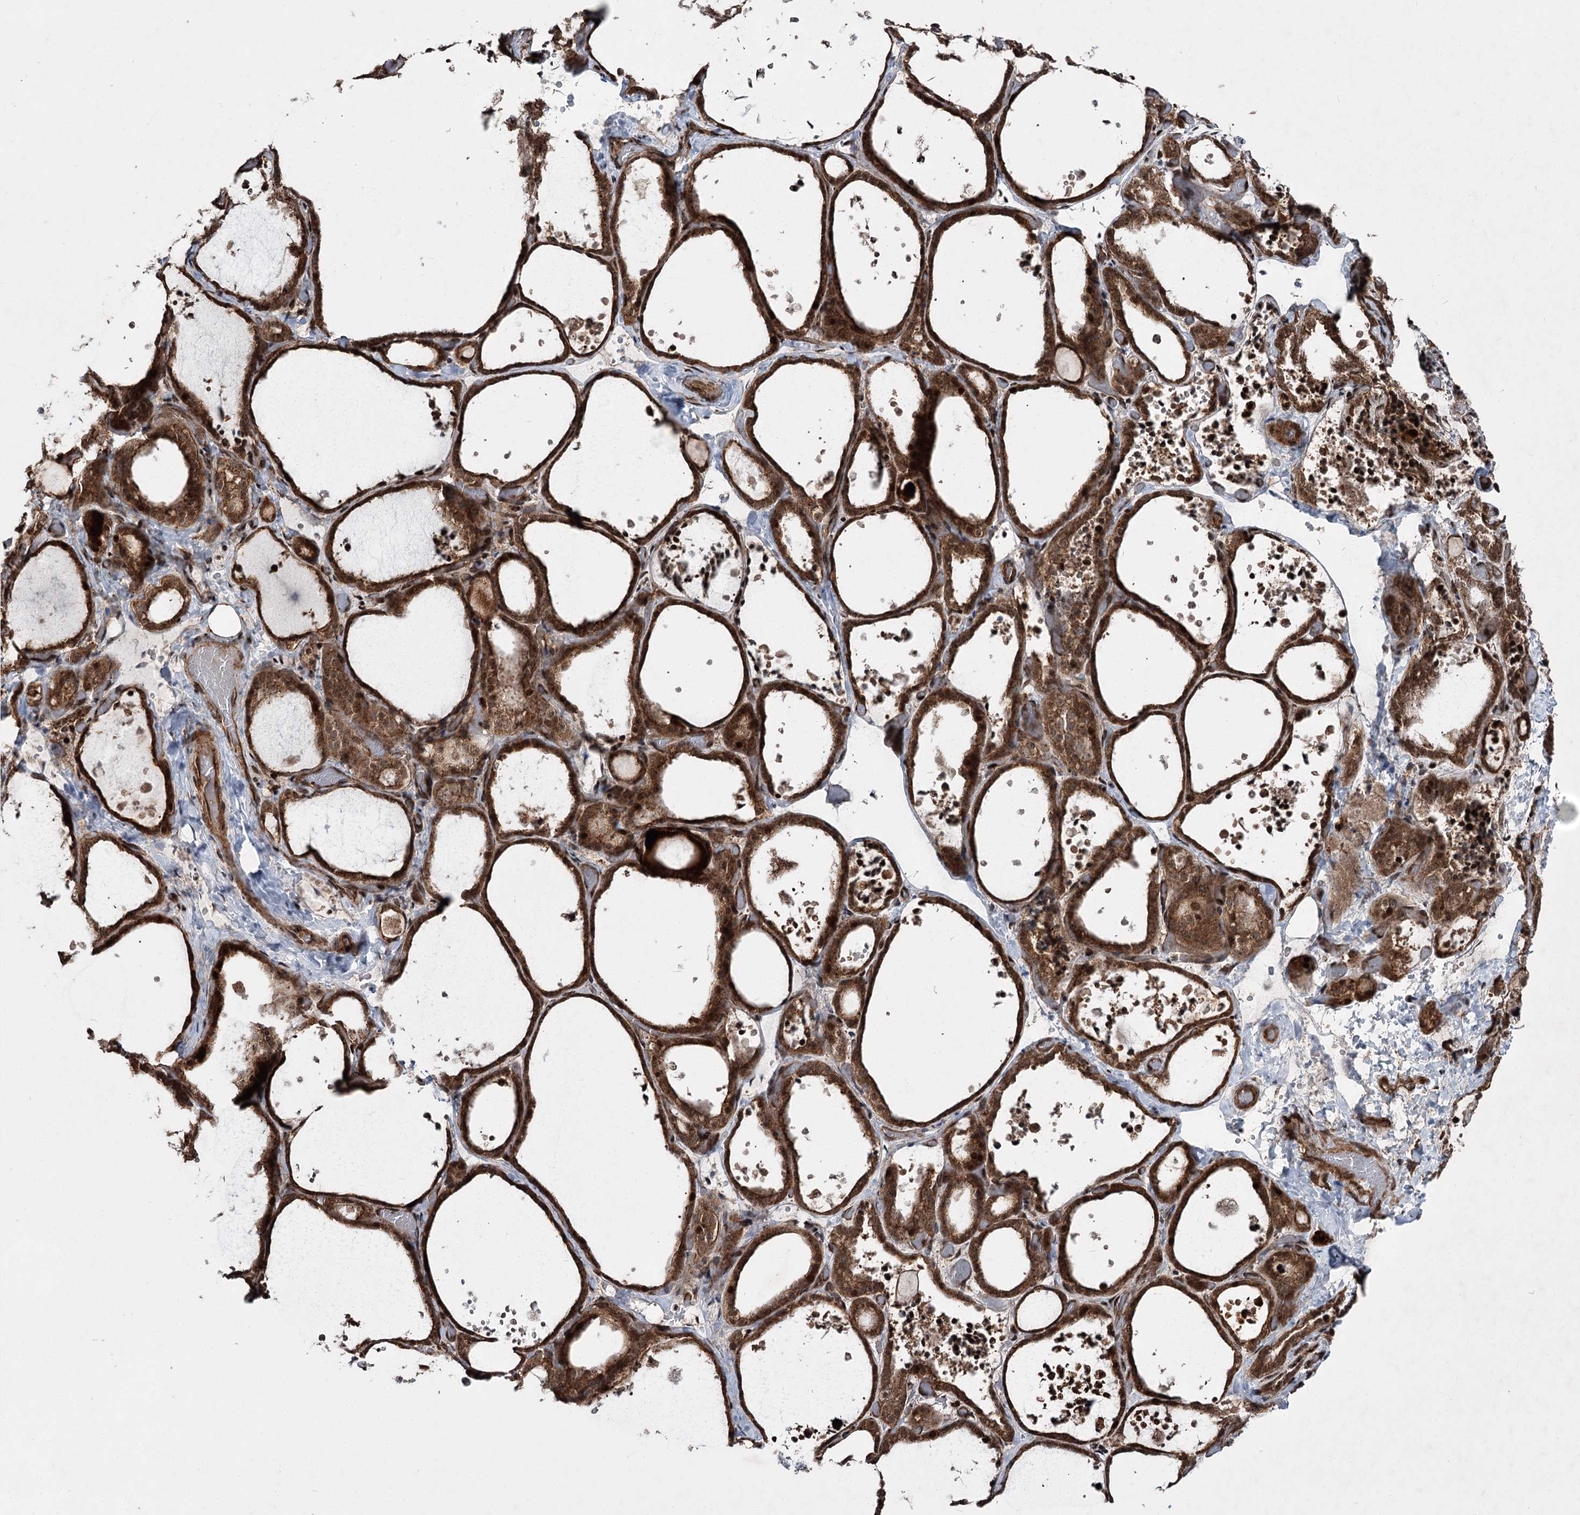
{"staining": {"intensity": "strong", "quantity": ">75%", "location": "cytoplasmic/membranous,nuclear"}, "tissue": "thyroid gland", "cell_type": "Glandular cells", "image_type": "normal", "snomed": [{"axis": "morphology", "description": "Normal tissue, NOS"}, {"axis": "topography", "description": "Thyroid gland"}], "caption": "An immunohistochemistry (IHC) micrograph of unremarkable tissue is shown. Protein staining in brown highlights strong cytoplasmic/membranous,nuclear positivity in thyroid gland within glandular cells.", "gene": "SERINC5", "patient": {"sex": "female", "age": 44}}